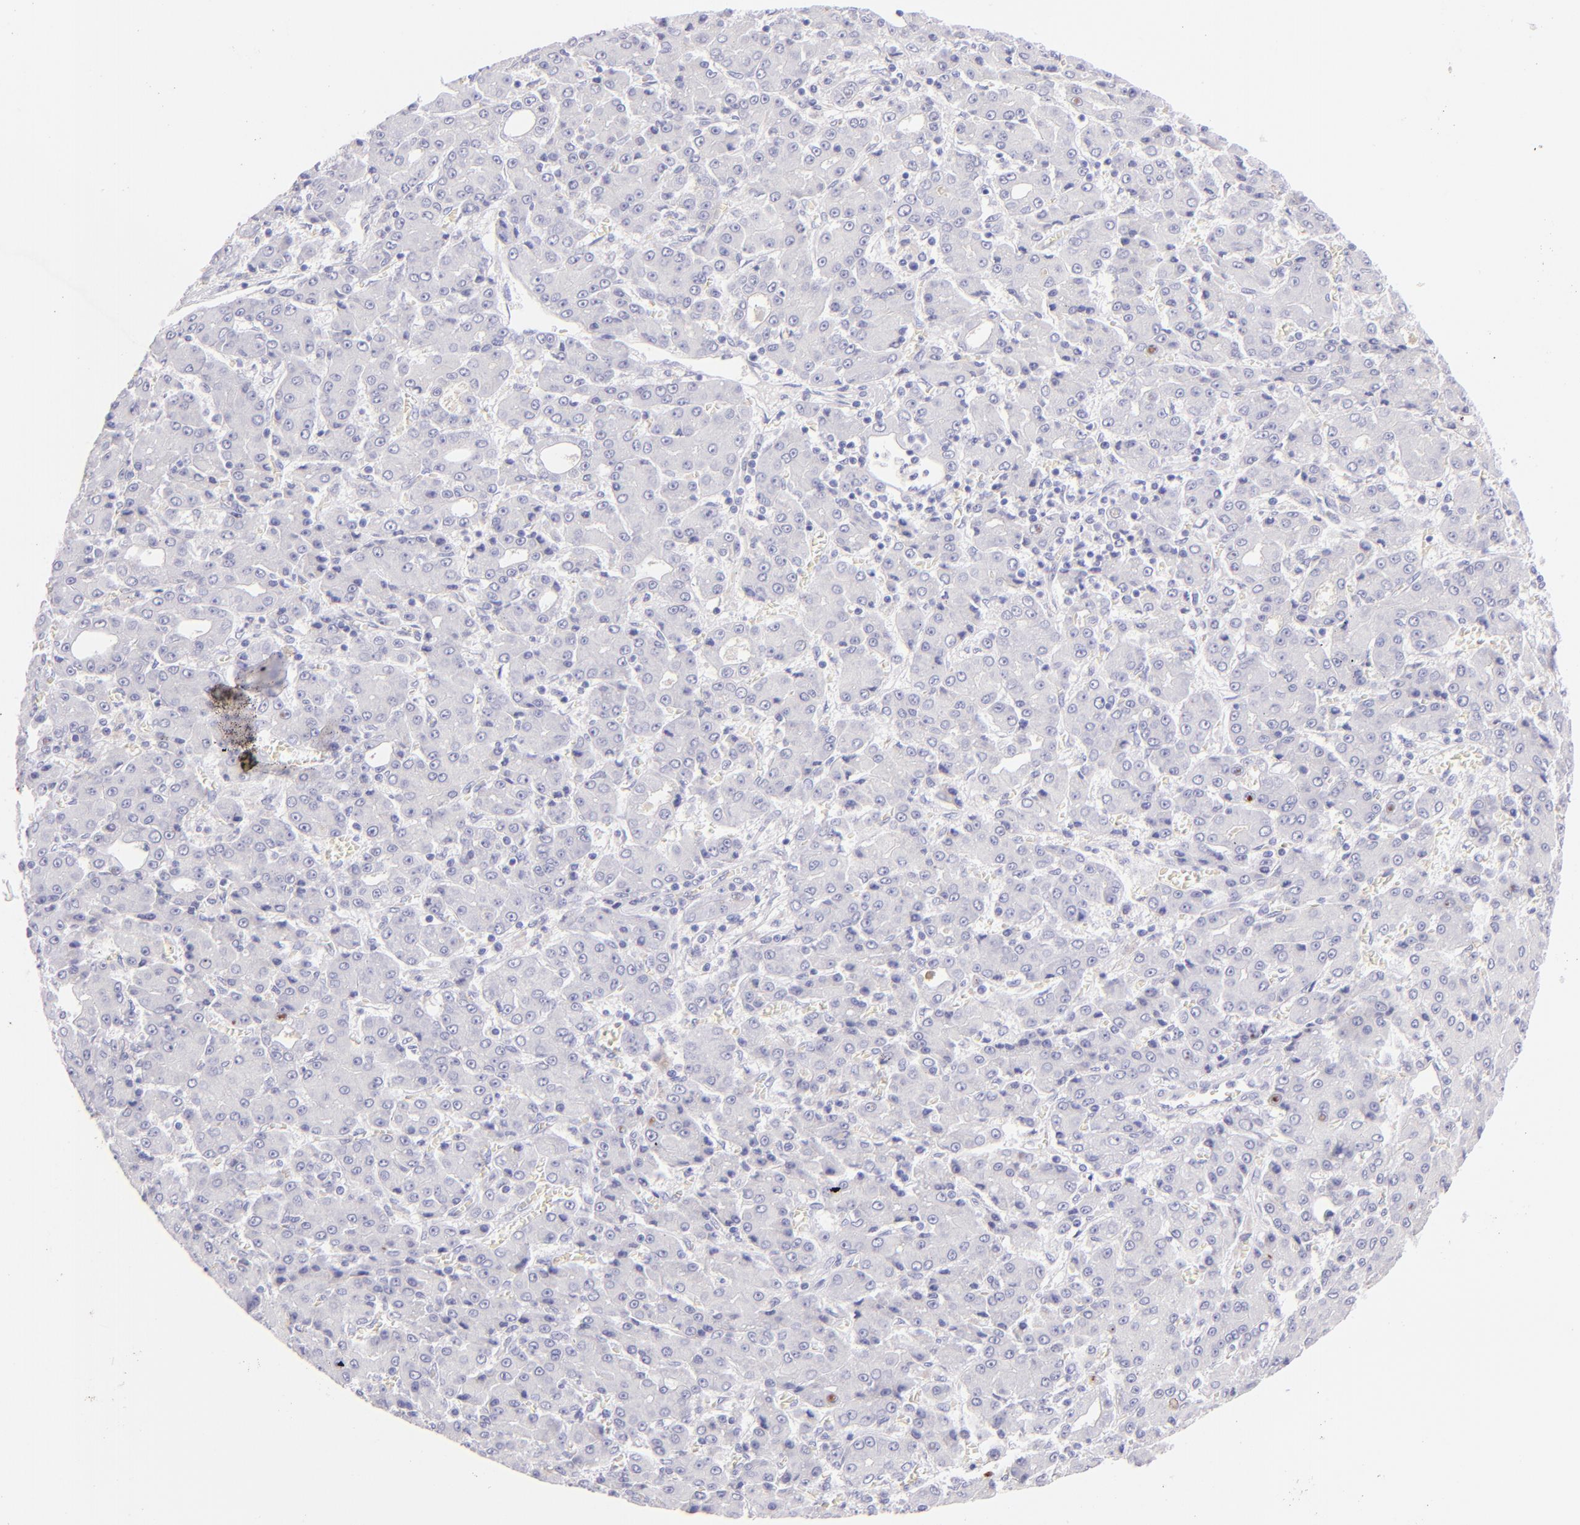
{"staining": {"intensity": "negative", "quantity": "none", "location": "none"}, "tissue": "liver cancer", "cell_type": "Tumor cells", "image_type": "cancer", "snomed": [{"axis": "morphology", "description": "Carcinoma, Hepatocellular, NOS"}, {"axis": "topography", "description": "Liver"}], "caption": "IHC of liver cancer exhibits no expression in tumor cells.", "gene": "SDC1", "patient": {"sex": "male", "age": 69}}